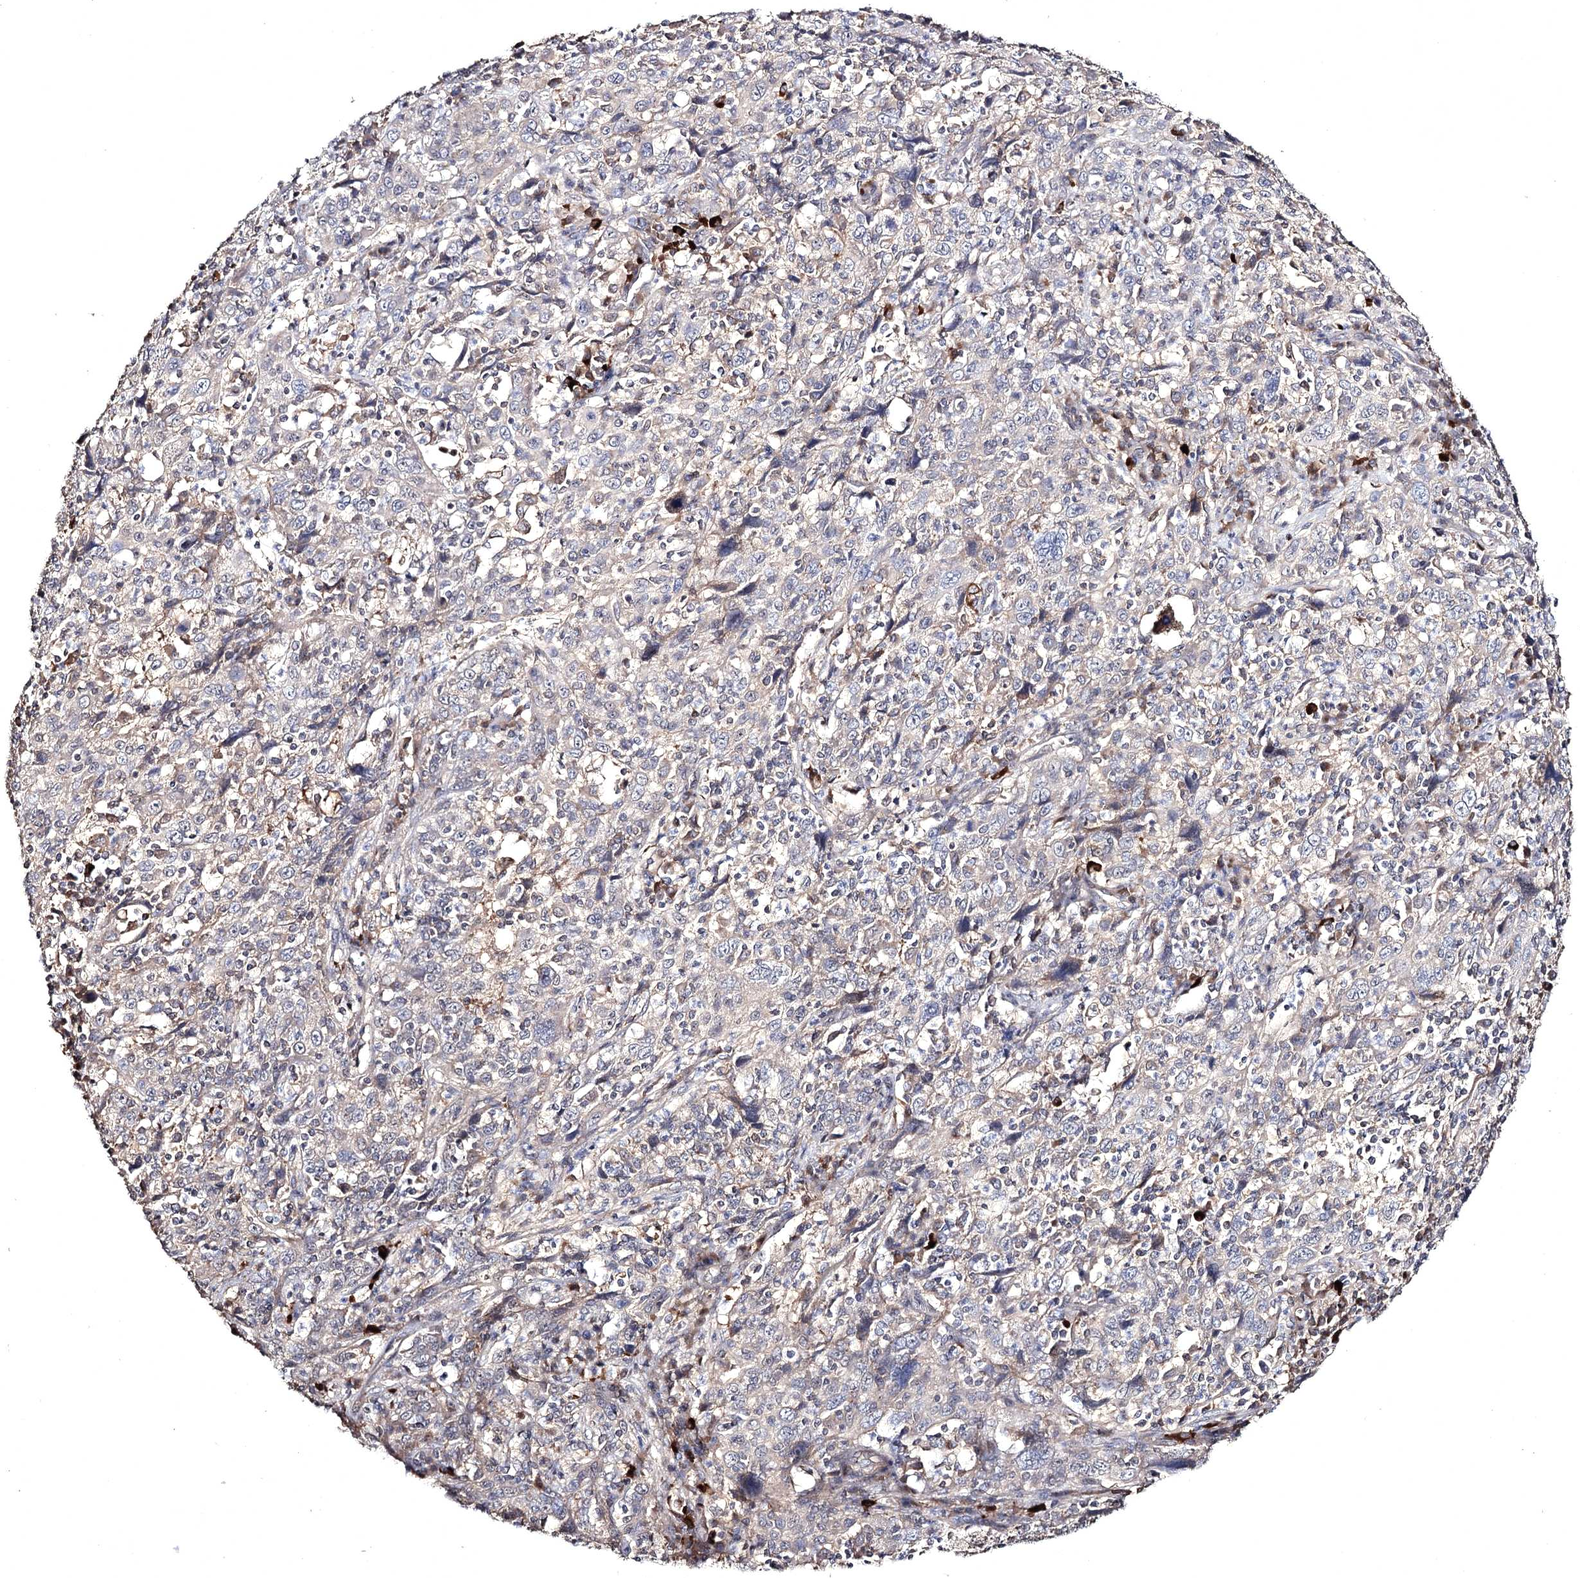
{"staining": {"intensity": "negative", "quantity": "none", "location": "none"}, "tissue": "cervical cancer", "cell_type": "Tumor cells", "image_type": "cancer", "snomed": [{"axis": "morphology", "description": "Squamous cell carcinoma, NOS"}, {"axis": "topography", "description": "Cervix"}], "caption": "Protein analysis of cervical cancer (squamous cell carcinoma) reveals no significant staining in tumor cells.", "gene": "SEMA4G", "patient": {"sex": "female", "age": 46}}